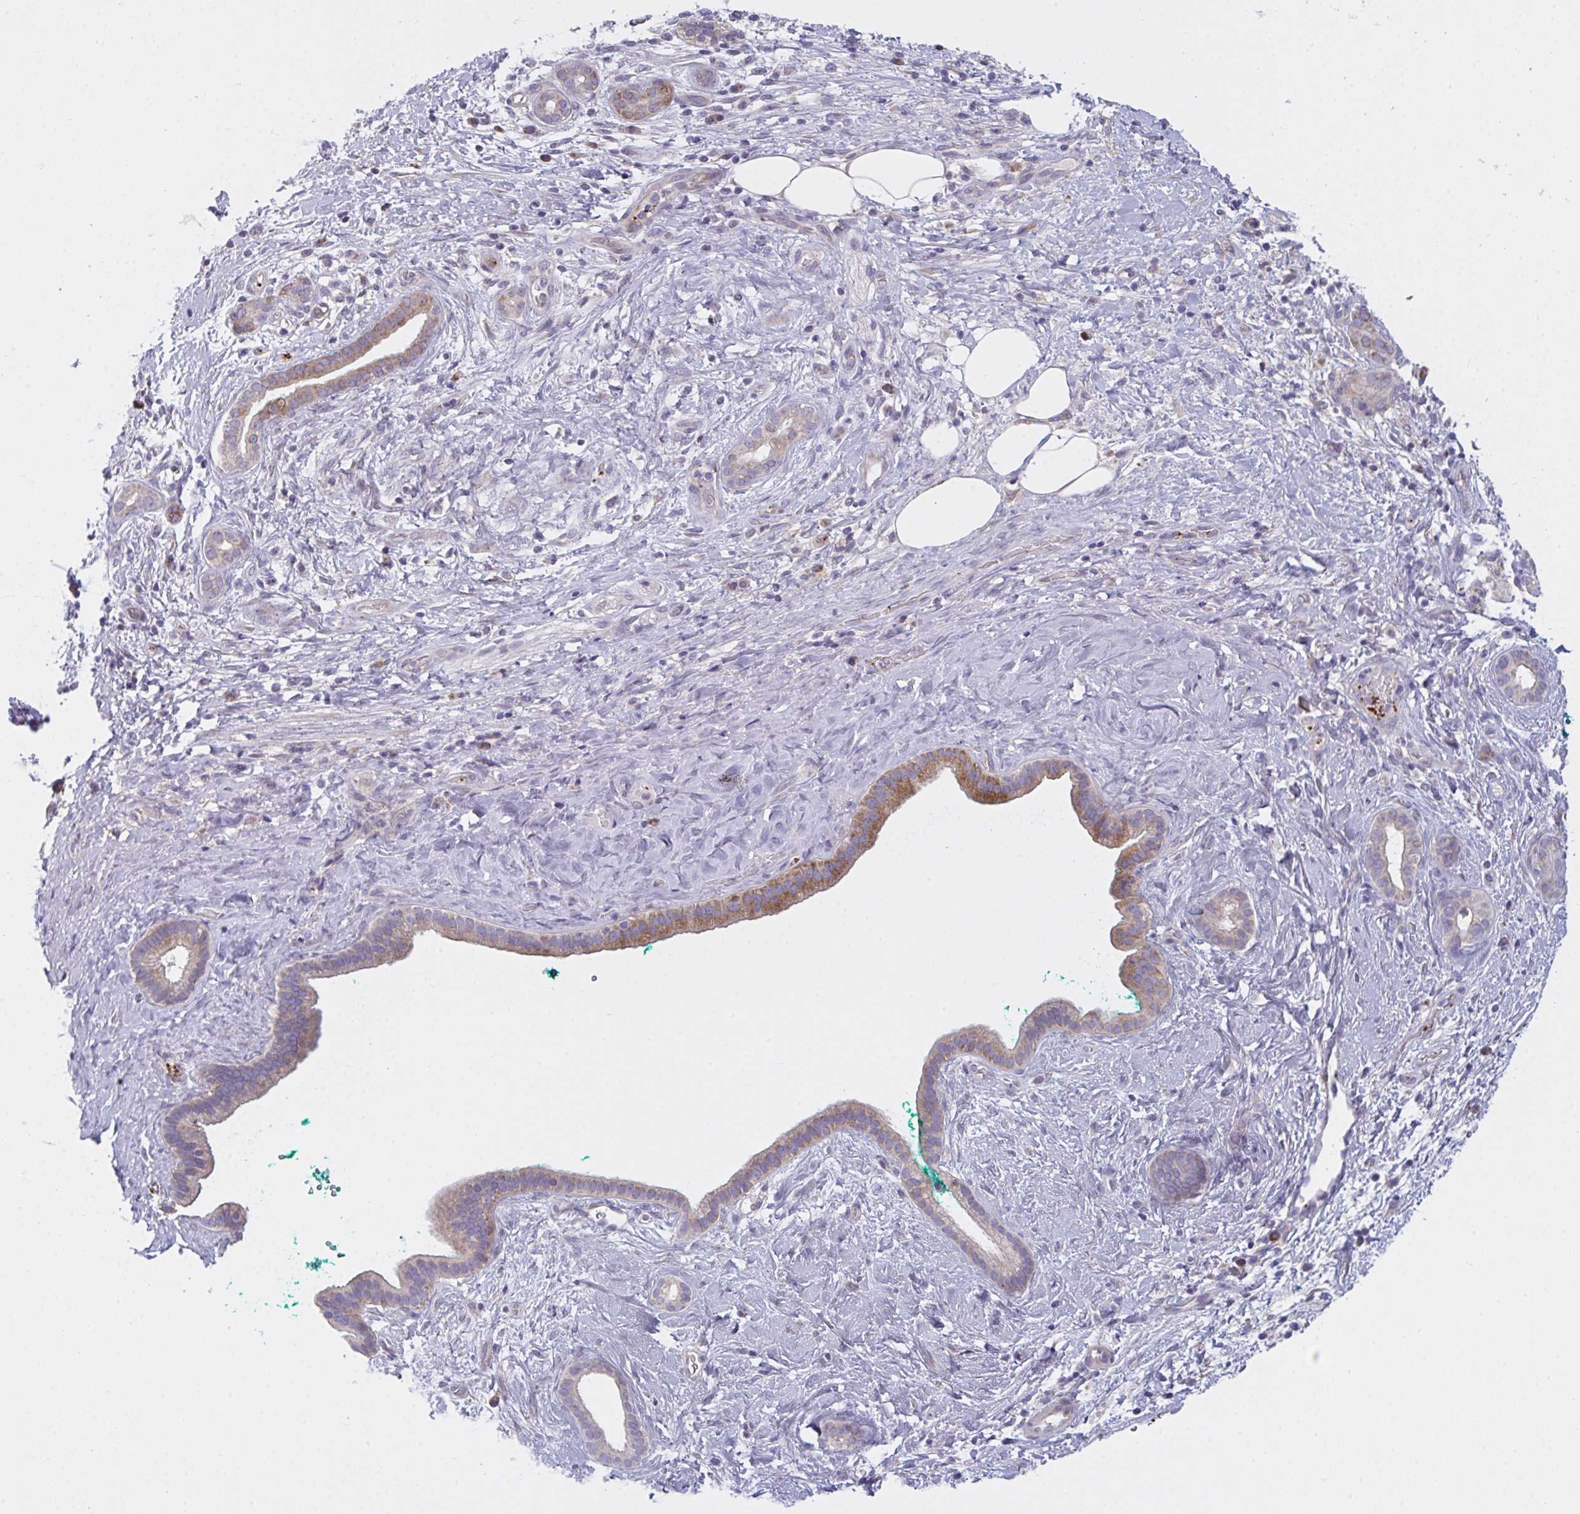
{"staining": {"intensity": "moderate", "quantity": "25%-75%", "location": "cytoplasmic/membranous"}, "tissue": "pancreatic cancer", "cell_type": "Tumor cells", "image_type": "cancer", "snomed": [{"axis": "morphology", "description": "Adenocarcinoma, NOS"}, {"axis": "topography", "description": "Pancreas"}], "caption": "A high-resolution photomicrograph shows immunohistochemistry staining of adenocarcinoma (pancreatic), which demonstrates moderate cytoplasmic/membranous staining in approximately 25%-75% of tumor cells.", "gene": "MRPS2", "patient": {"sex": "male", "age": 78}}